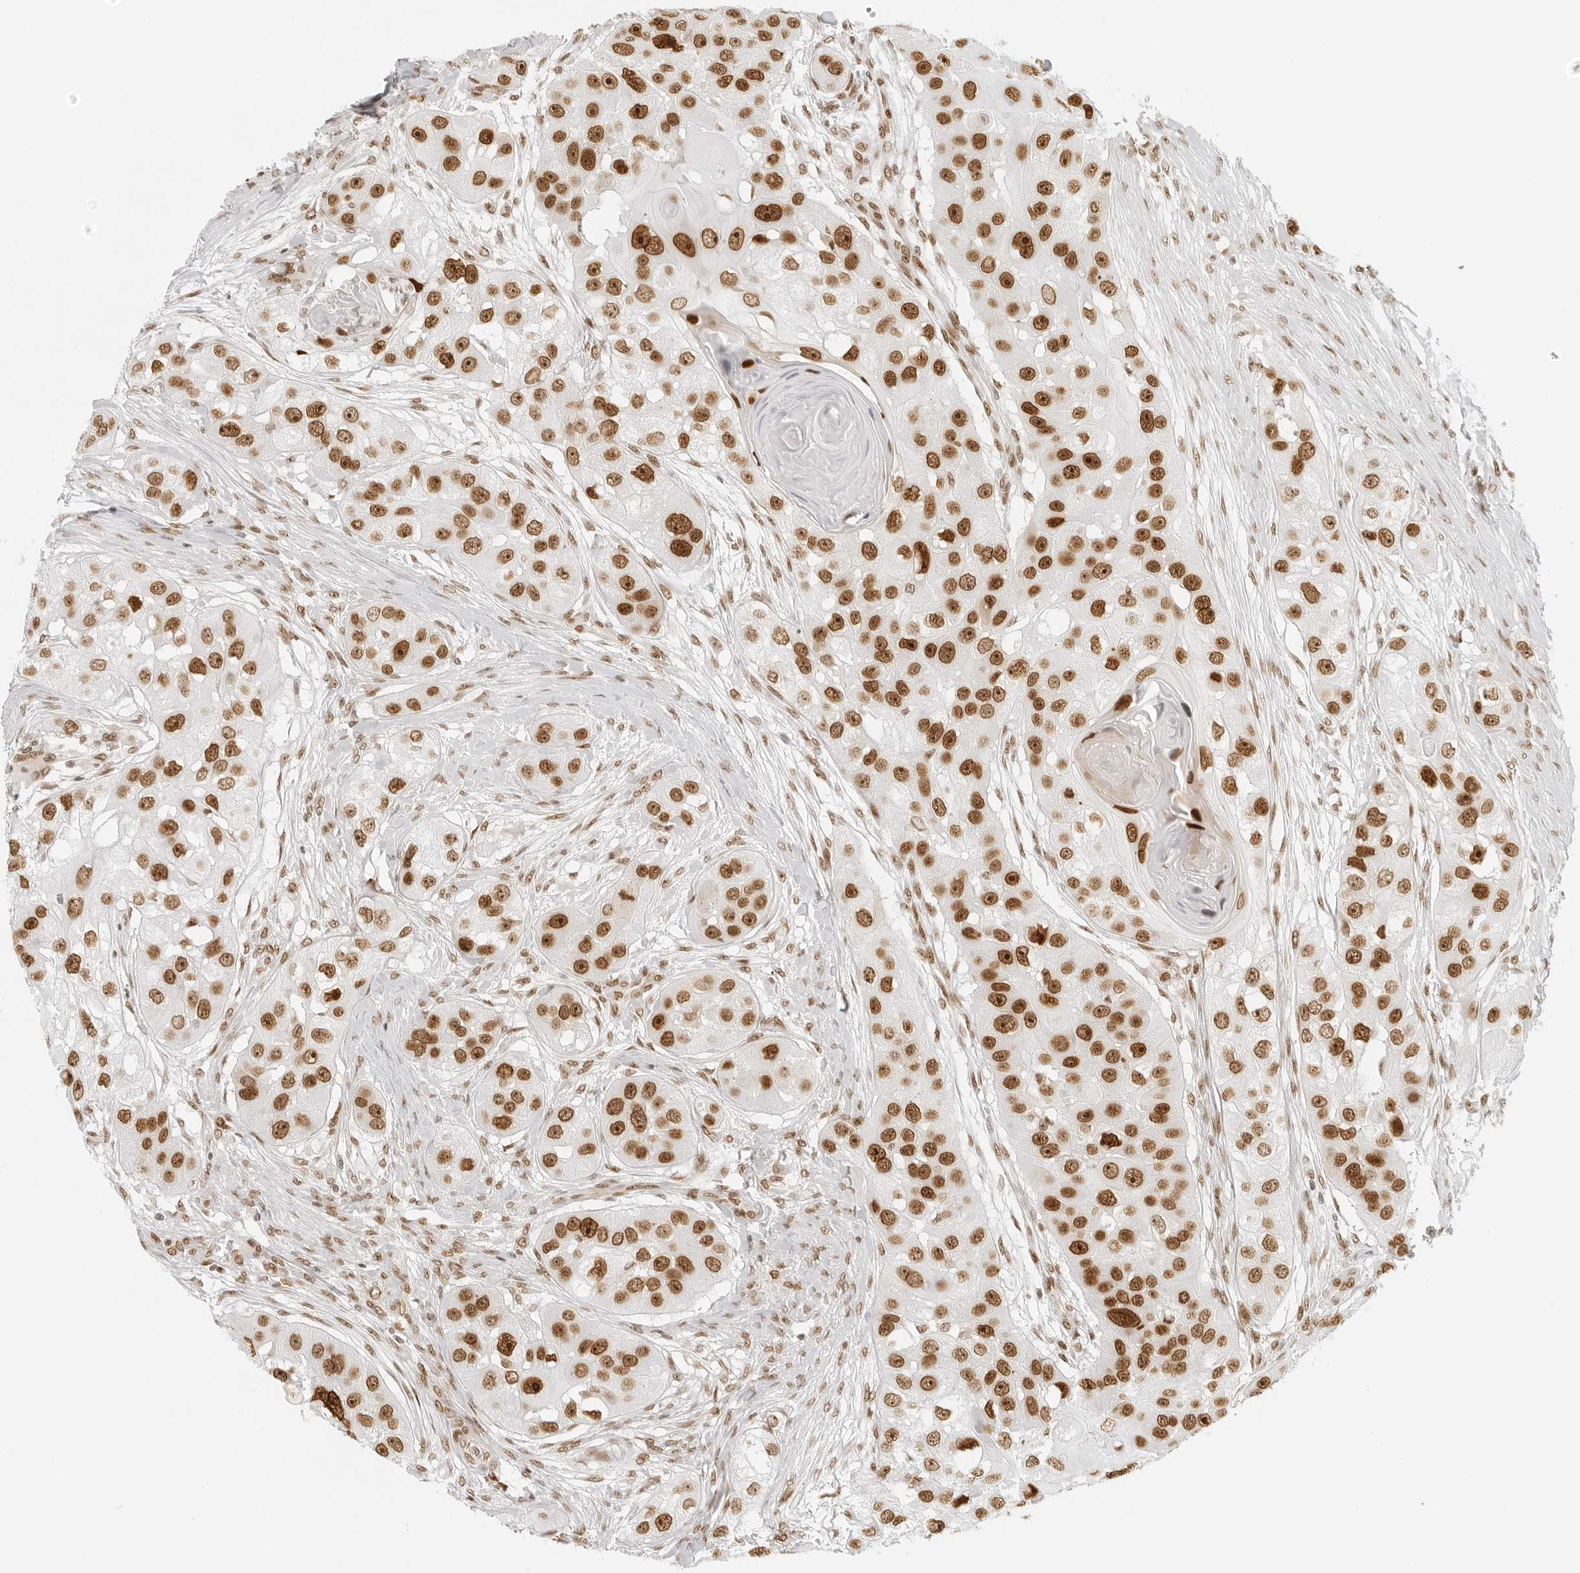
{"staining": {"intensity": "strong", "quantity": ">75%", "location": "nuclear"}, "tissue": "head and neck cancer", "cell_type": "Tumor cells", "image_type": "cancer", "snomed": [{"axis": "morphology", "description": "Normal tissue, NOS"}, {"axis": "morphology", "description": "Squamous cell carcinoma, NOS"}, {"axis": "topography", "description": "Skeletal muscle"}, {"axis": "topography", "description": "Head-Neck"}], "caption": "Squamous cell carcinoma (head and neck) stained with immunohistochemistry (IHC) demonstrates strong nuclear expression in about >75% of tumor cells.", "gene": "RCC1", "patient": {"sex": "male", "age": 51}}